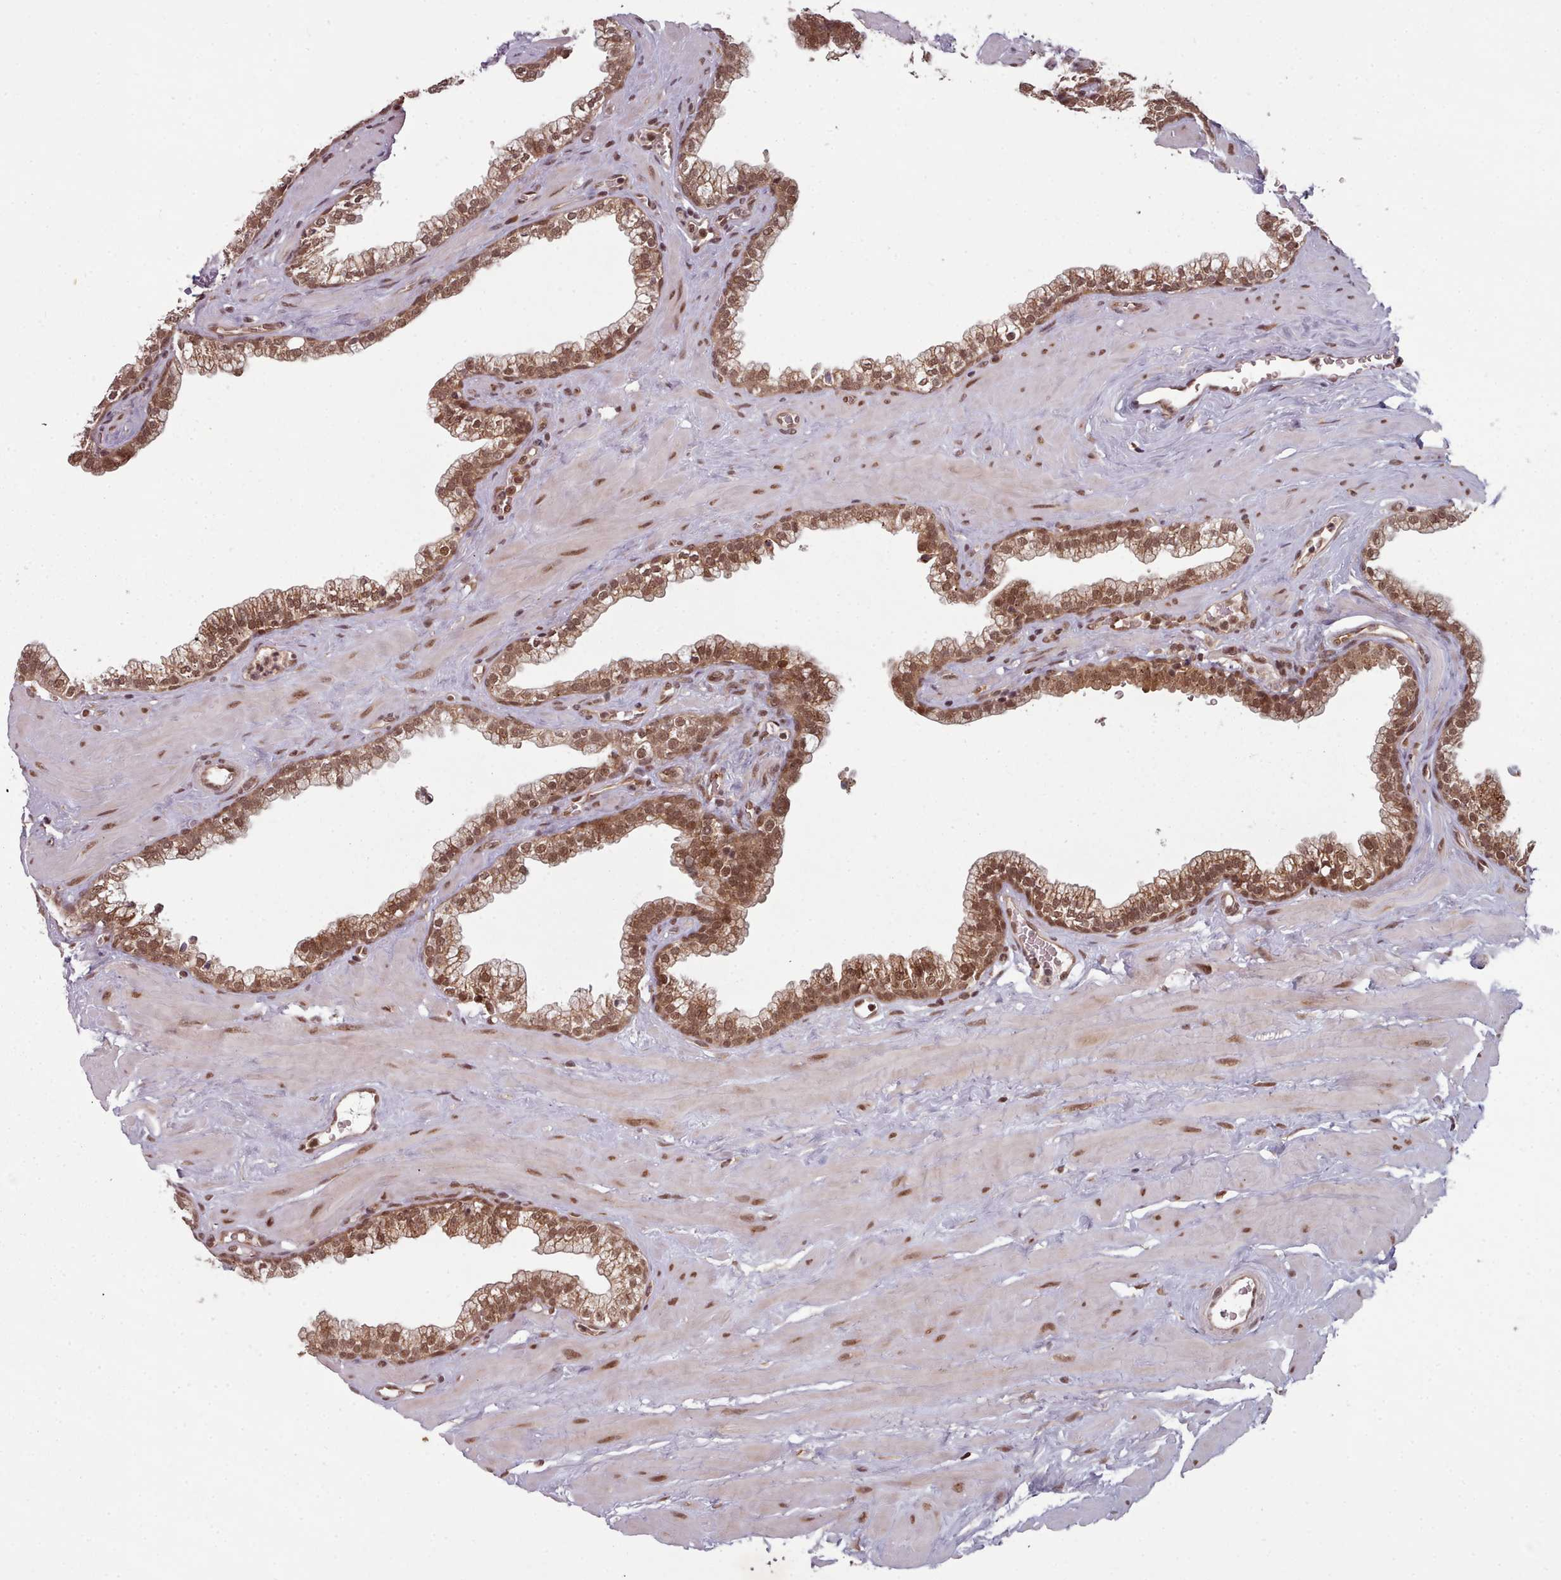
{"staining": {"intensity": "strong", "quantity": "25%-75%", "location": "cytoplasmic/membranous,nuclear"}, "tissue": "prostate", "cell_type": "Glandular cells", "image_type": "normal", "snomed": [{"axis": "morphology", "description": "Normal tissue, NOS"}, {"axis": "morphology", "description": "Urothelial carcinoma, Low grade"}, {"axis": "topography", "description": "Urinary bladder"}, {"axis": "topography", "description": "Prostate"}], "caption": "This is an image of immunohistochemistry staining of normal prostate, which shows strong positivity in the cytoplasmic/membranous,nuclear of glandular cells.", "gene": "DHX8", "patient": {"sex": "male", "age": 60}}